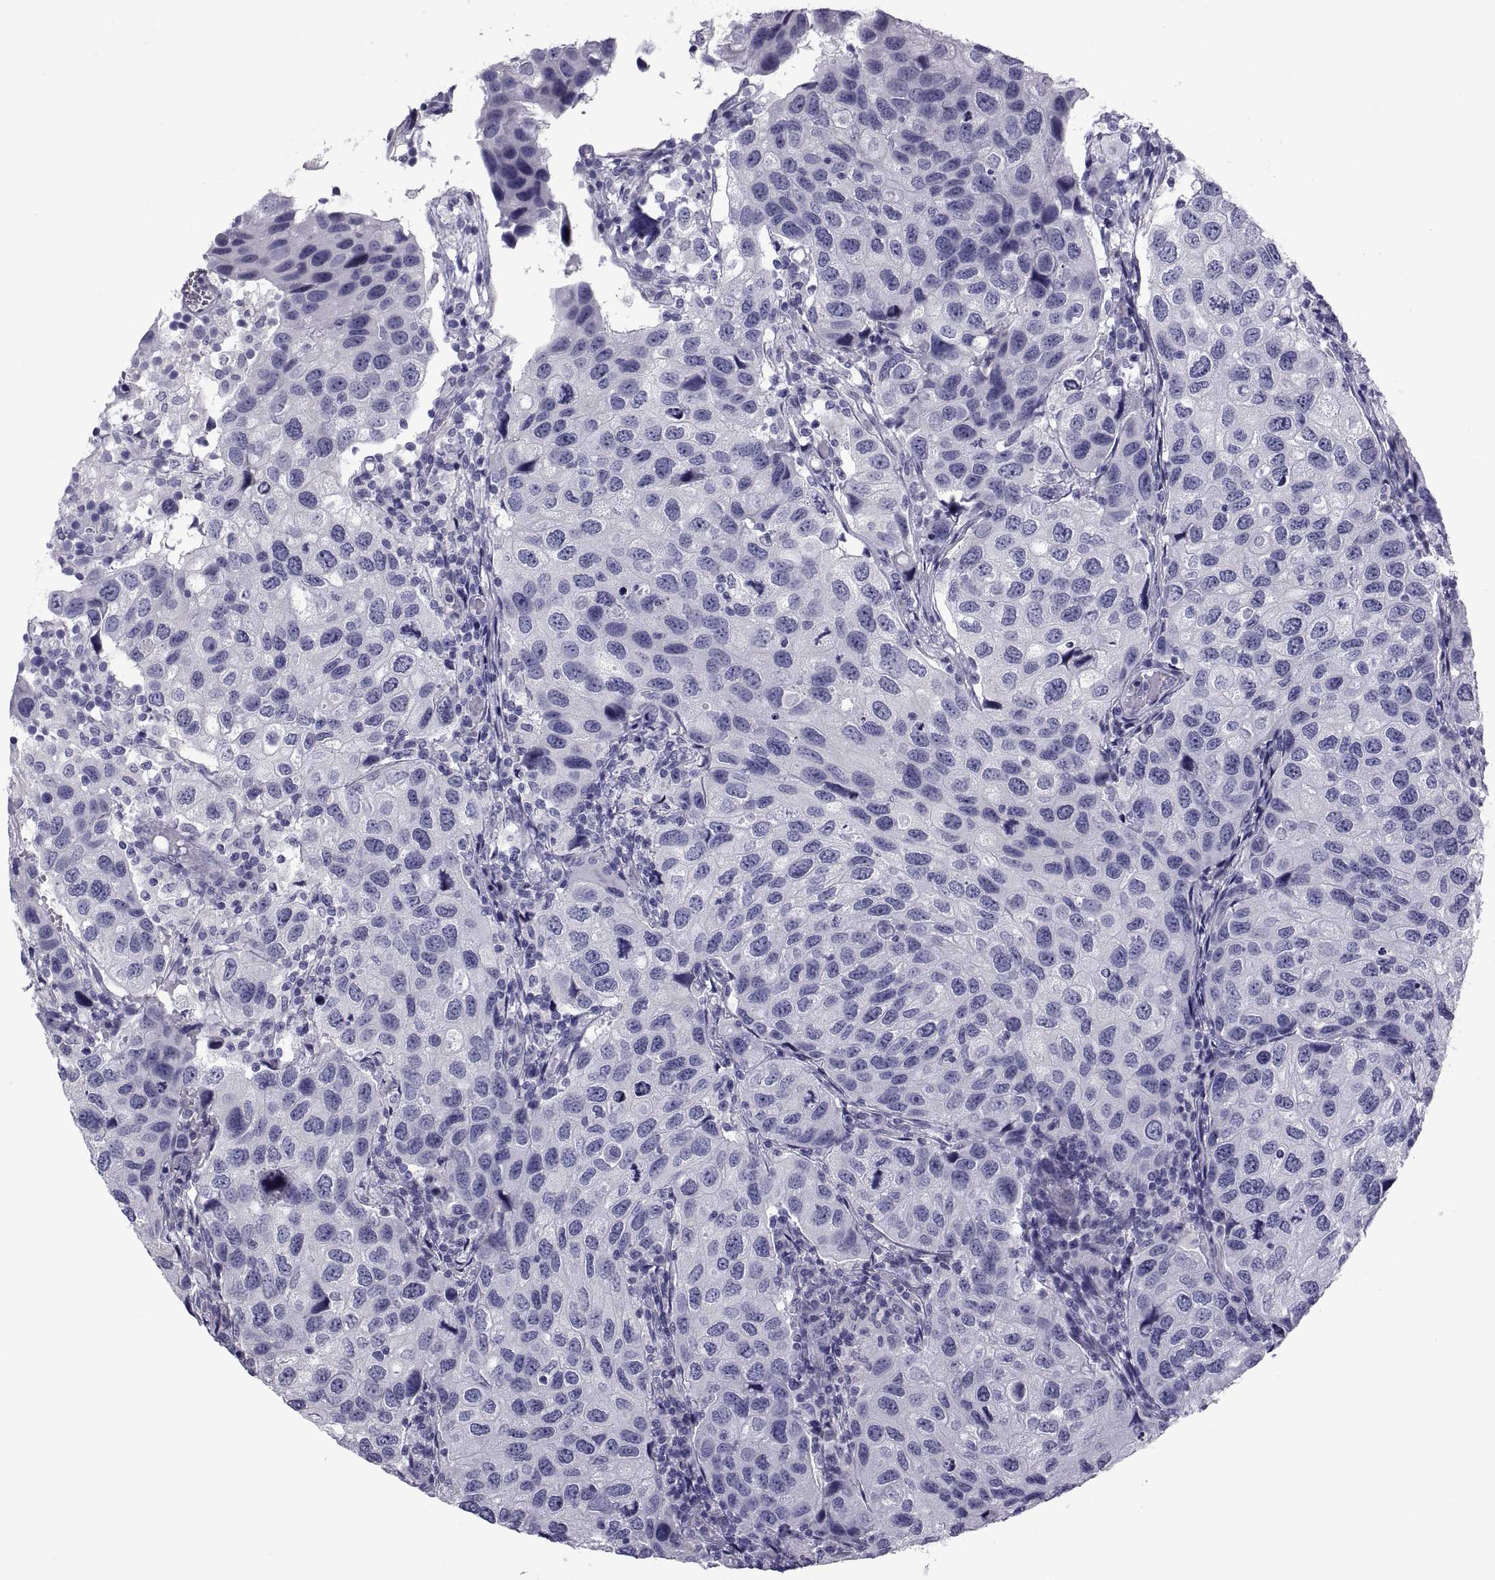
{"staining": {"intensity": "negative", "quantity": "none", "location": "none"}, "tissue": "urothelial cancer", "cell_type": "Tumor cells", "image_type": "cancer", "snomed": [{"axis": "morphology", "description": "Urothelial carcinoma, High grade"}, {"axis": "topography", "description": "Urinary bladder"}], "caption": "The micrograph displays no significant positivity in tumor cells of urothelial cancer.", "gene": "MAGEB1", "patient": {"sex": "male", "age": 79}}